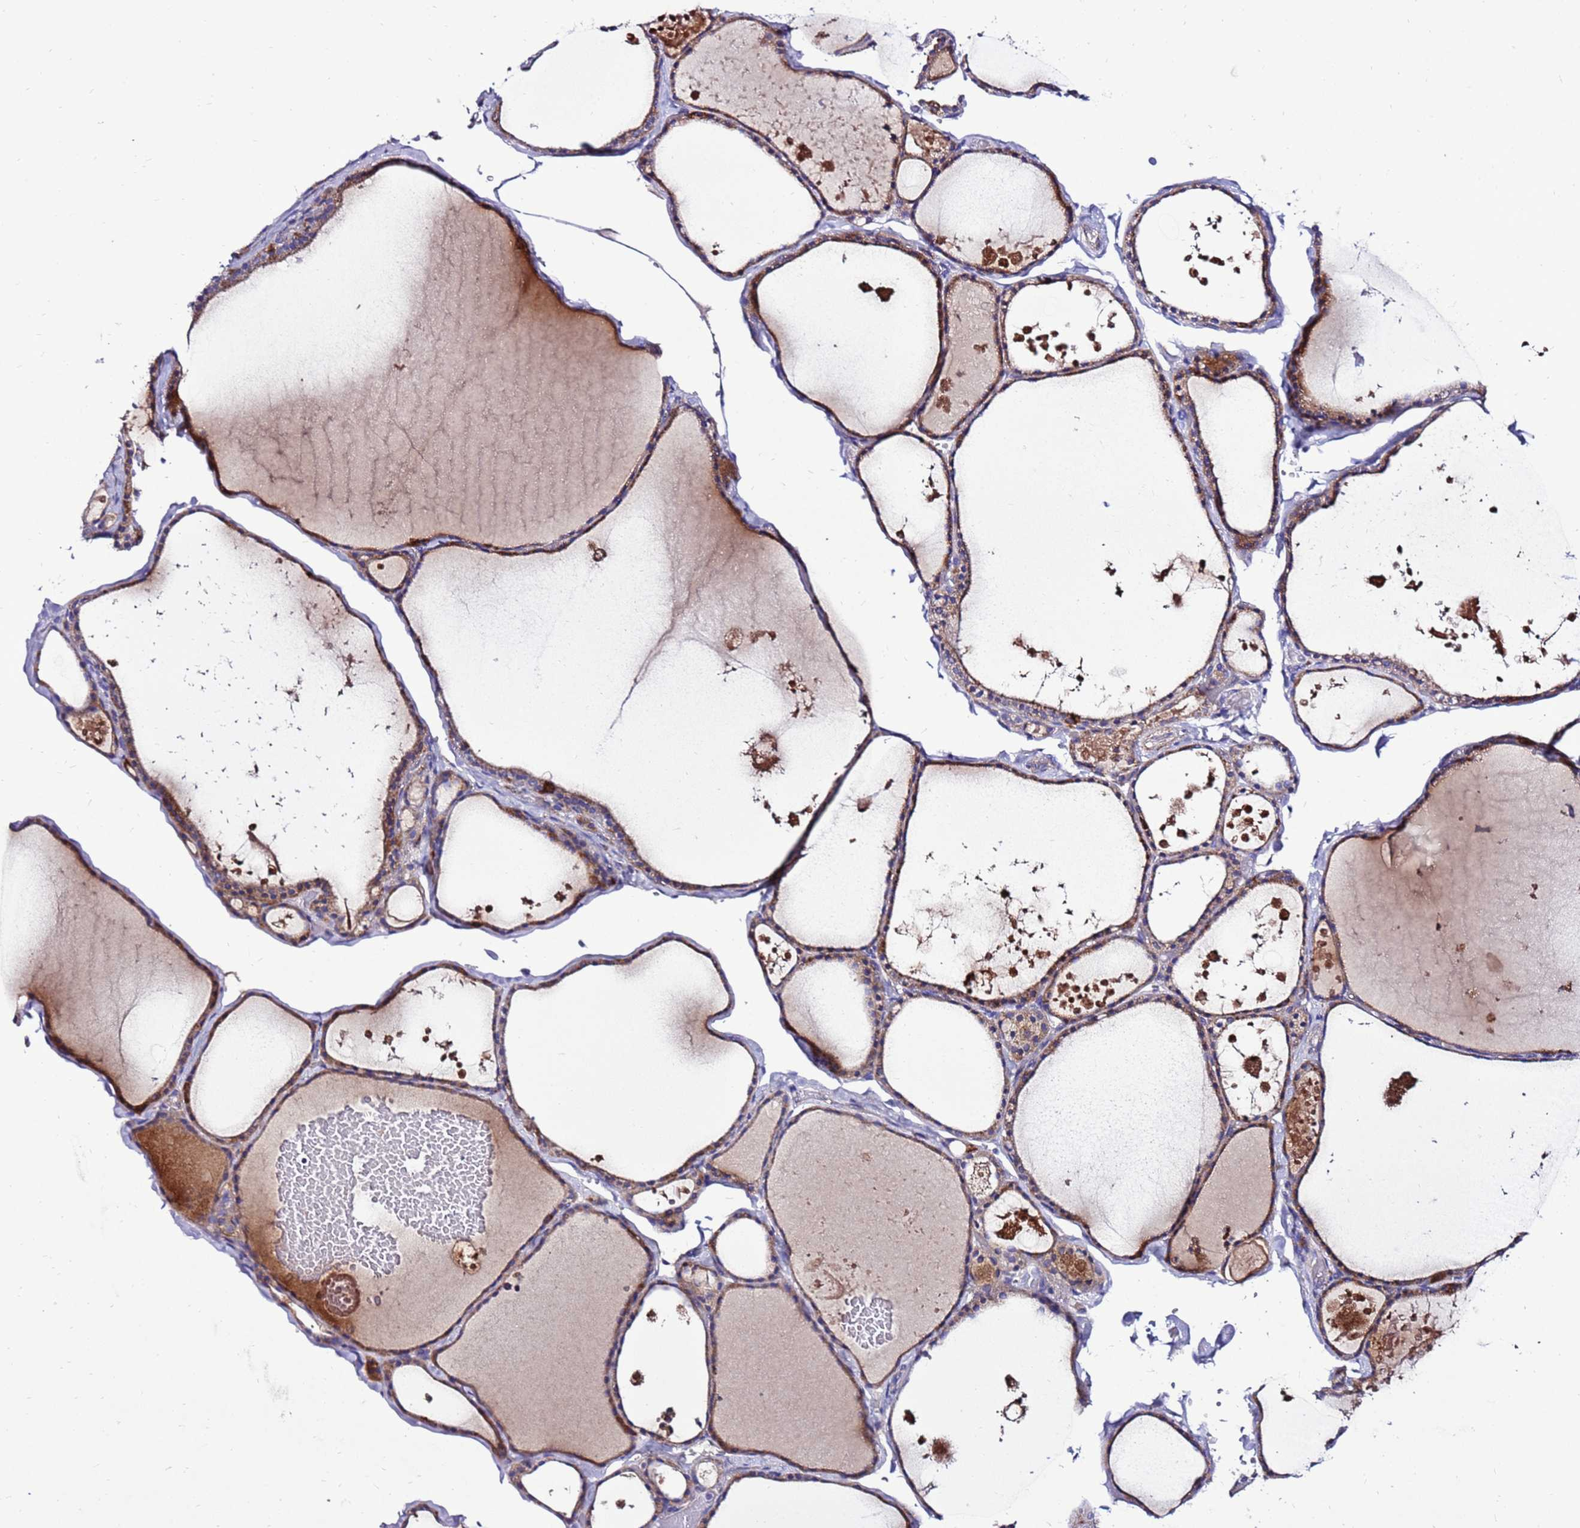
{"staining": {"intensity": "moderate", "quantity": "25%-75%", "location": "cytoplasmic/membranous"}, "tissue": "thyroid gland", "cell_type": "Glandular cells", "image_type": "normal", "snomed": [{"axis": "morphology", "description": "Normal tissue, NOS"}, {"axis": "topography", "description": "Thyroid gland"}], "caption": "Immunohistochemical staining of benign human thyroid gland exhibits moderate cytoplasmic/membranous protein positivity in about 25%-75% of glandular cells.", "gene": "TMEM106C", "patient": {"sex": "male", "age": 56}}